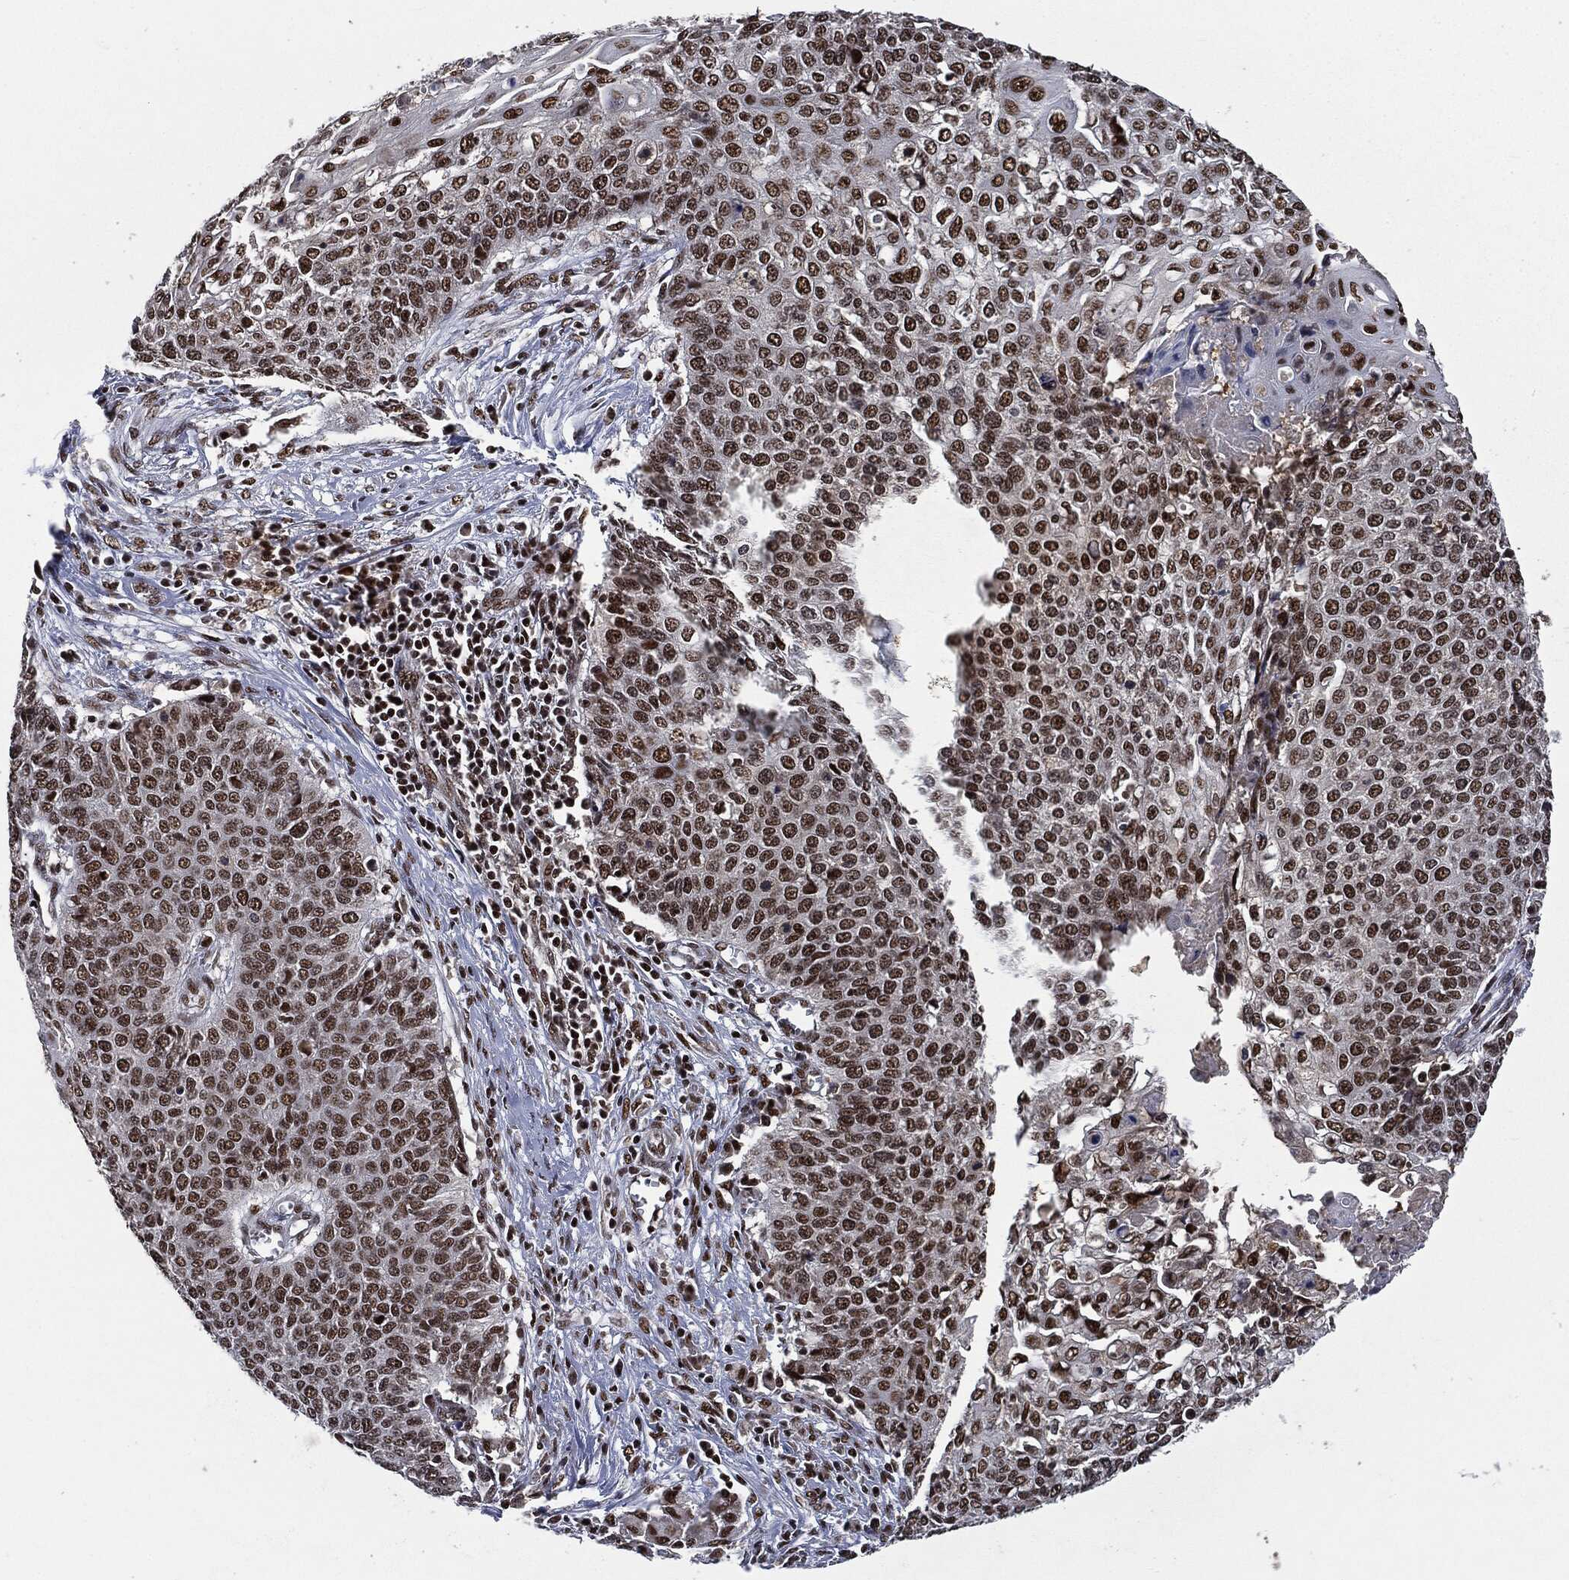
{"staining": {"intensity": "strong", "quantity": ">75%", "location": "nuclear"}, "tissue": "cervical cancer", "cell_type": "Tumor cells", "image_type": "cancer", "snomed": [{"axis": "morphology", "description": "Squamous cell carcinoma, NOS"}, {"axis": "topography", "description": "Cervix"}], "caption": "A histopathology image of cervical squamous cell carcinoma stained for a protein exhibits strong nuclear brown staining in tumor cells.", "gene": "DPH2", "patient": {"sex": "female", "age": 39}}